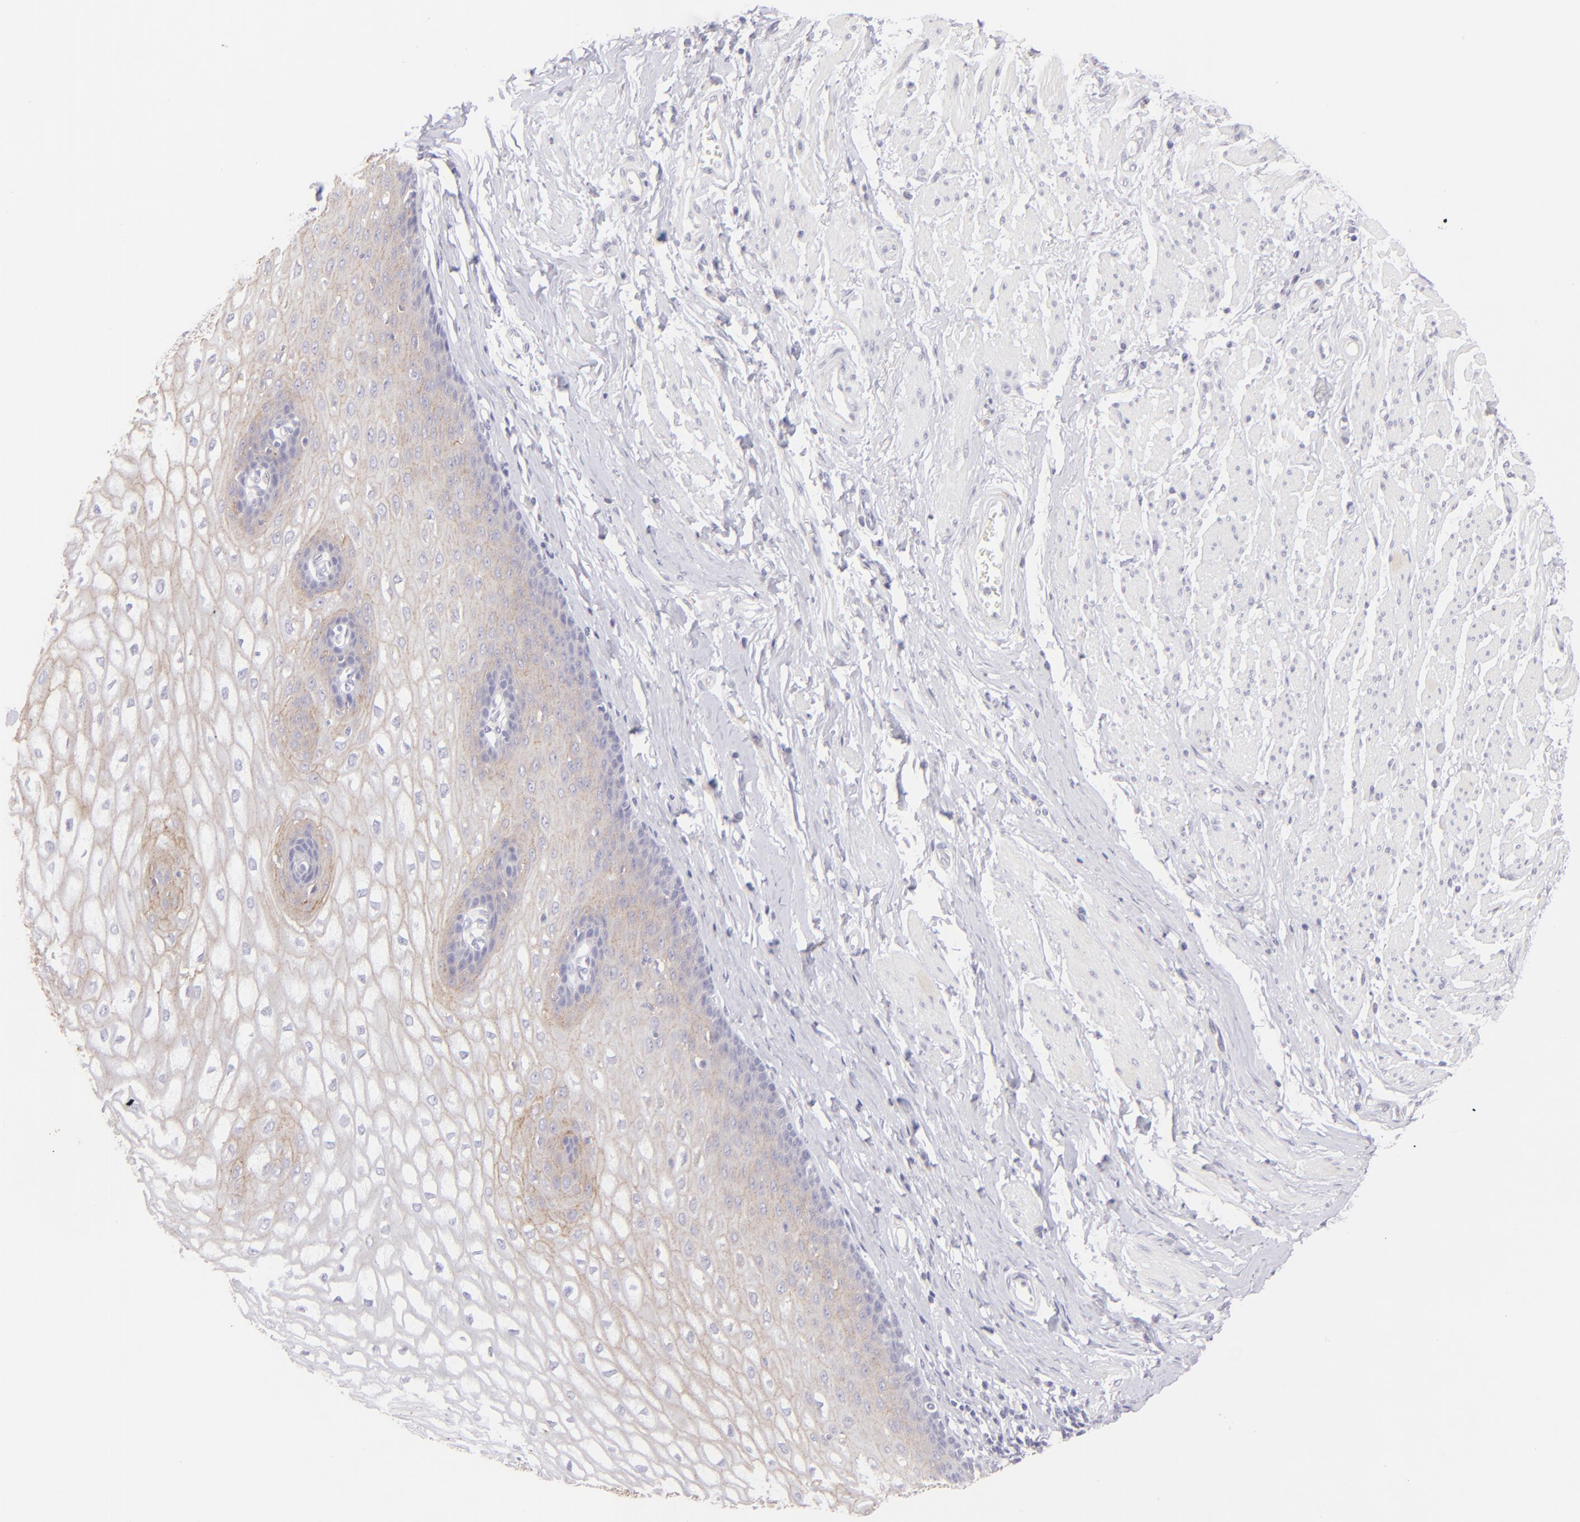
{"staining": {"intensity": "moderate", "quantity": "25%-75%", "location": "cytoplasmic/membranous"}, "tissue": "esophagus", "cell_type": "Squamous epithelial cells", "image_type": "normal", "snomed": [{"axis": "morphology", "description": "Normal tissue, NOS"}, {"axis": "topography", "description": "Esophagus"}], "caption": "Immunohistochemistry (IHC) photomicrograph of normal human esophagus stained for a protein (brown), which reveals medium levels of moderate cytoplasmic/membranous positivity in approximately 25%-75% of squamous epithelial cells.", "gene": "CLDN4", "patient": {"sex": "male", "age": 70}}